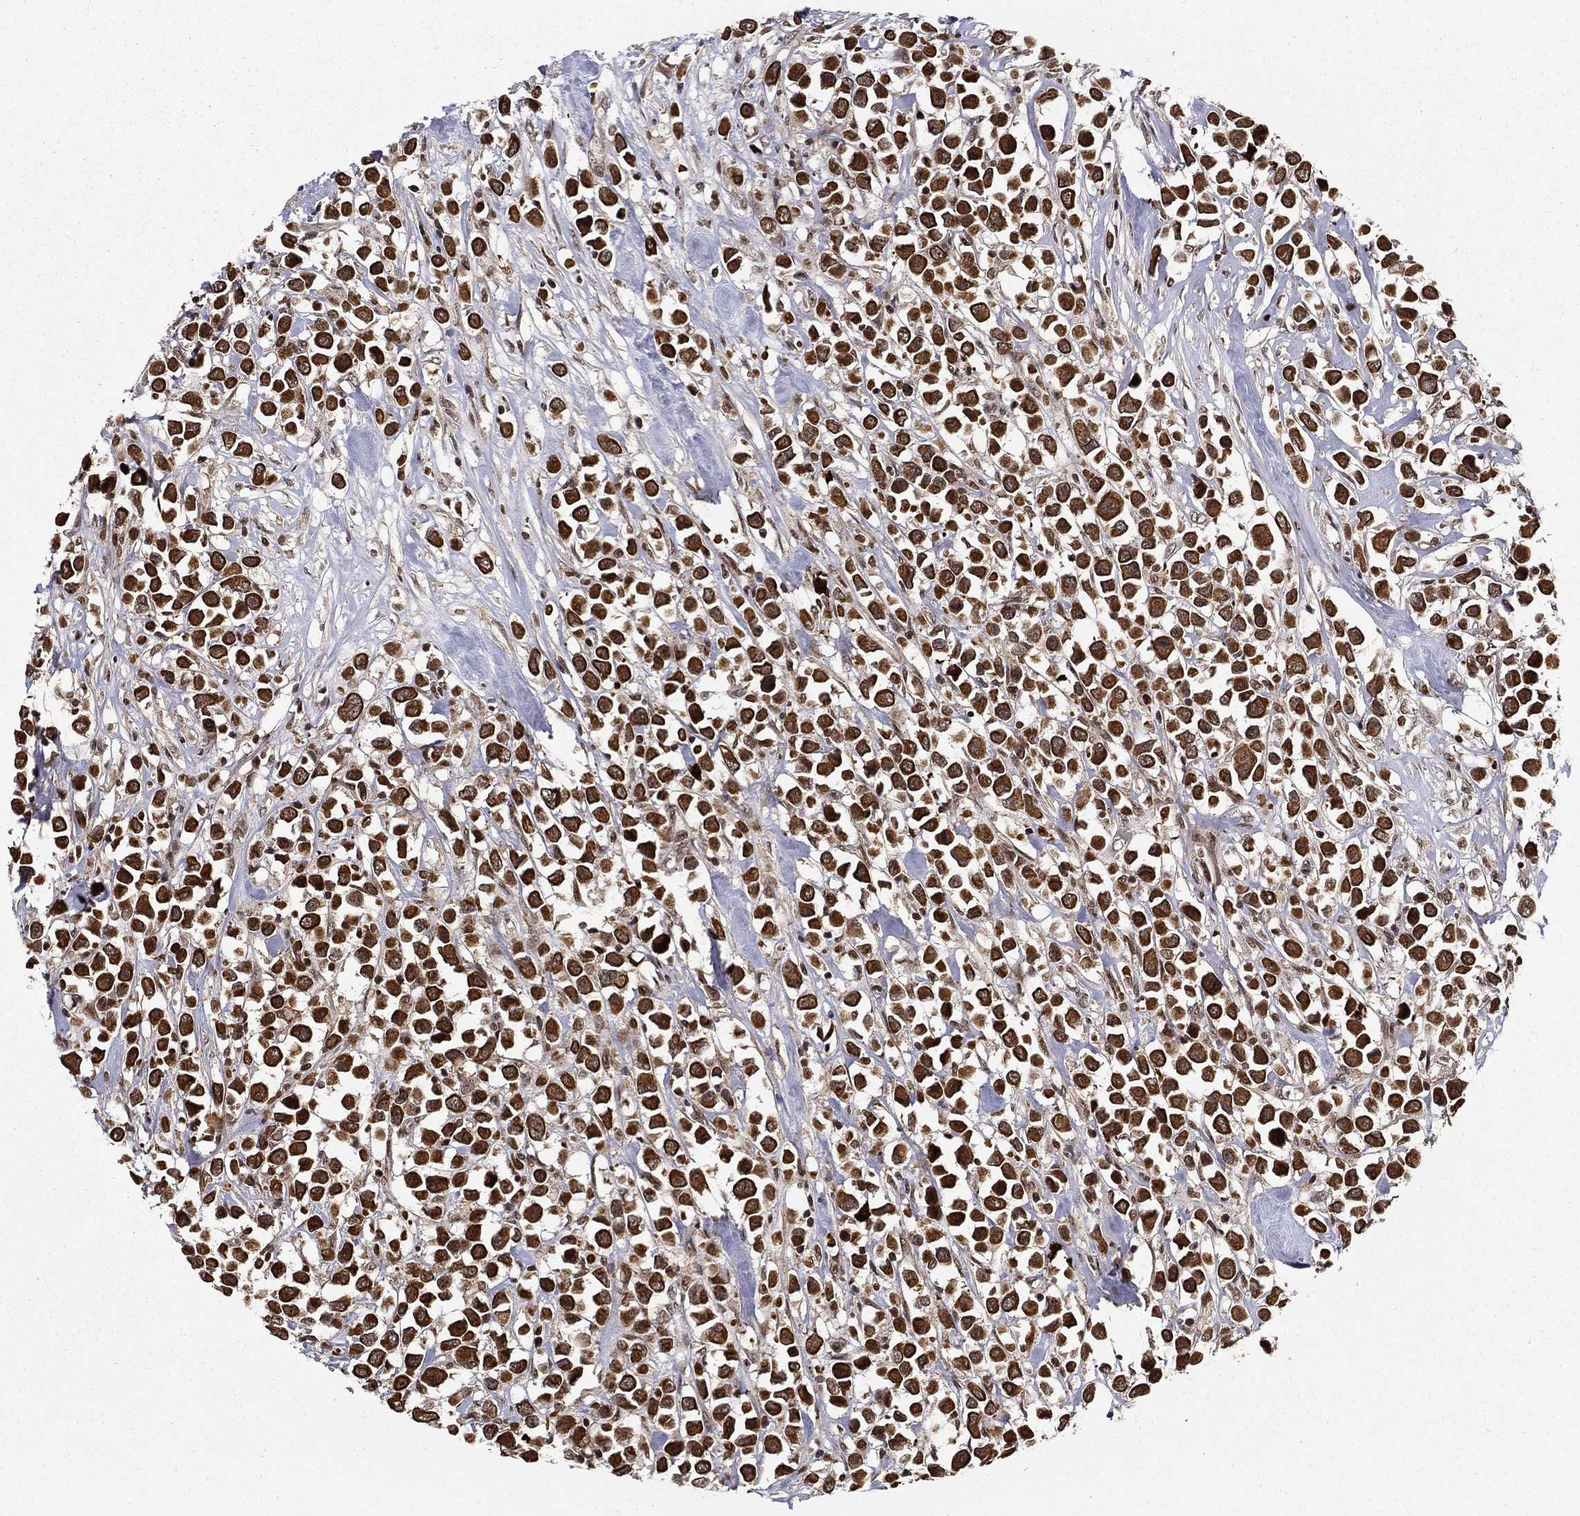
{"staining": {"intensity": "strong", "quantity": ">75%", "location": "cytoplasmic/membranous"}, "tissue": "breast cancer", "cell_type": "Tumor cells", "image_type": "cancer", "snomed": [{"axis": "morphology", "description": "Duct carcinoma"}, {"axis": "topography", "description": "Breast"}], "caption": "Tumor cells show strong cytoplasmic/membranous staining in about >75% of cells in breast invasive ductal carcinoma.", "gene": "CDCA7L", "patient": {"sex": "female", "age": 61}}